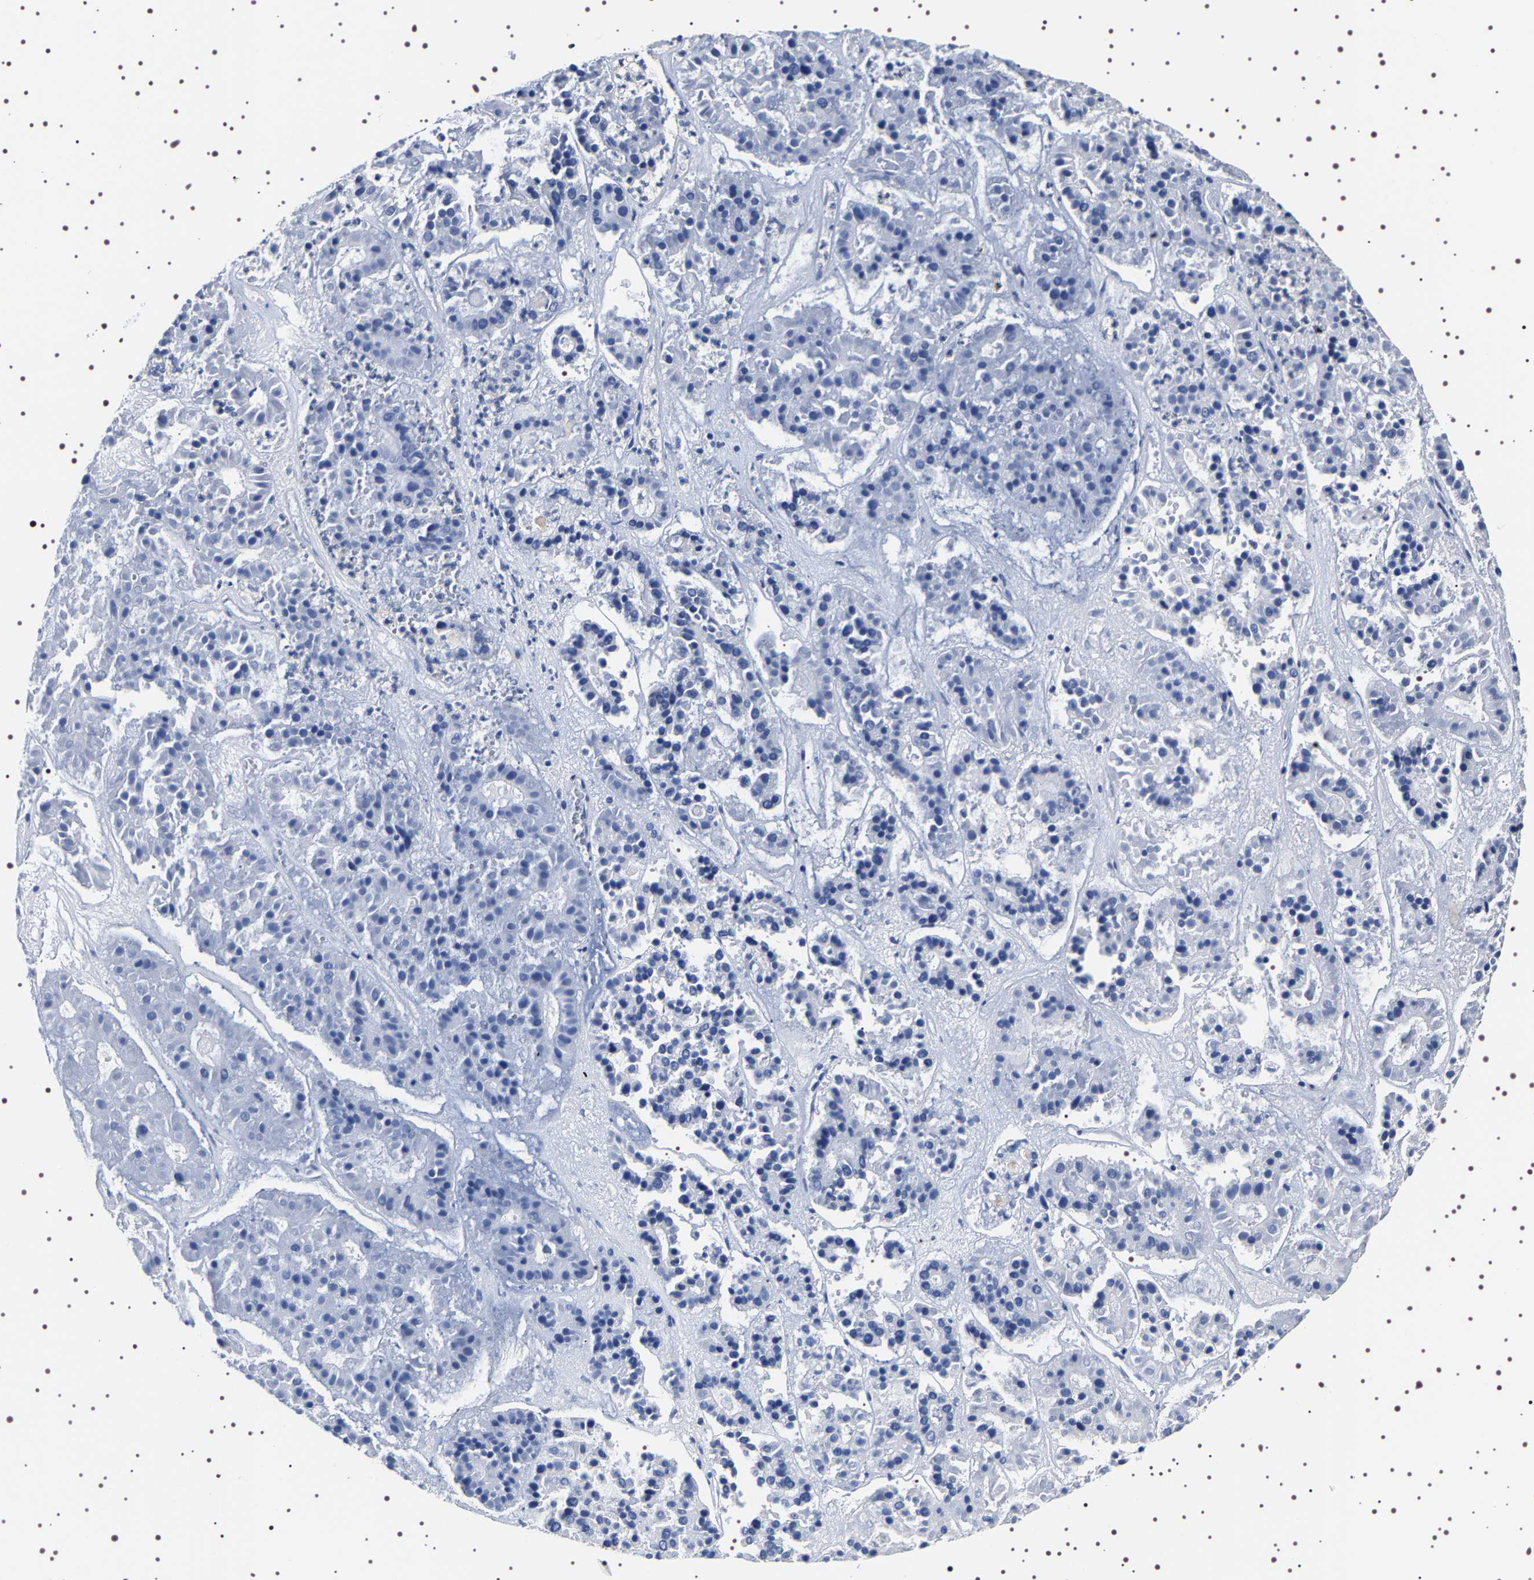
{"staining": {"intensity": "negative", "quantity": "none", "location": "none"}, "tissue": "pancreatic cancer", "cell_type": "Tumor cells", "image_type": "cancer", "snomed": [{"axis": "morphology", "description": "Adenocarcinoma, NOS"}, {"axis": "topography", "description": "Pancreas"}], "caption": "There is no significant staining in tumor cells of pancreatic cancer.", "gene": "UBQLN3", "patient": {"sex": "male", "age": 50}}